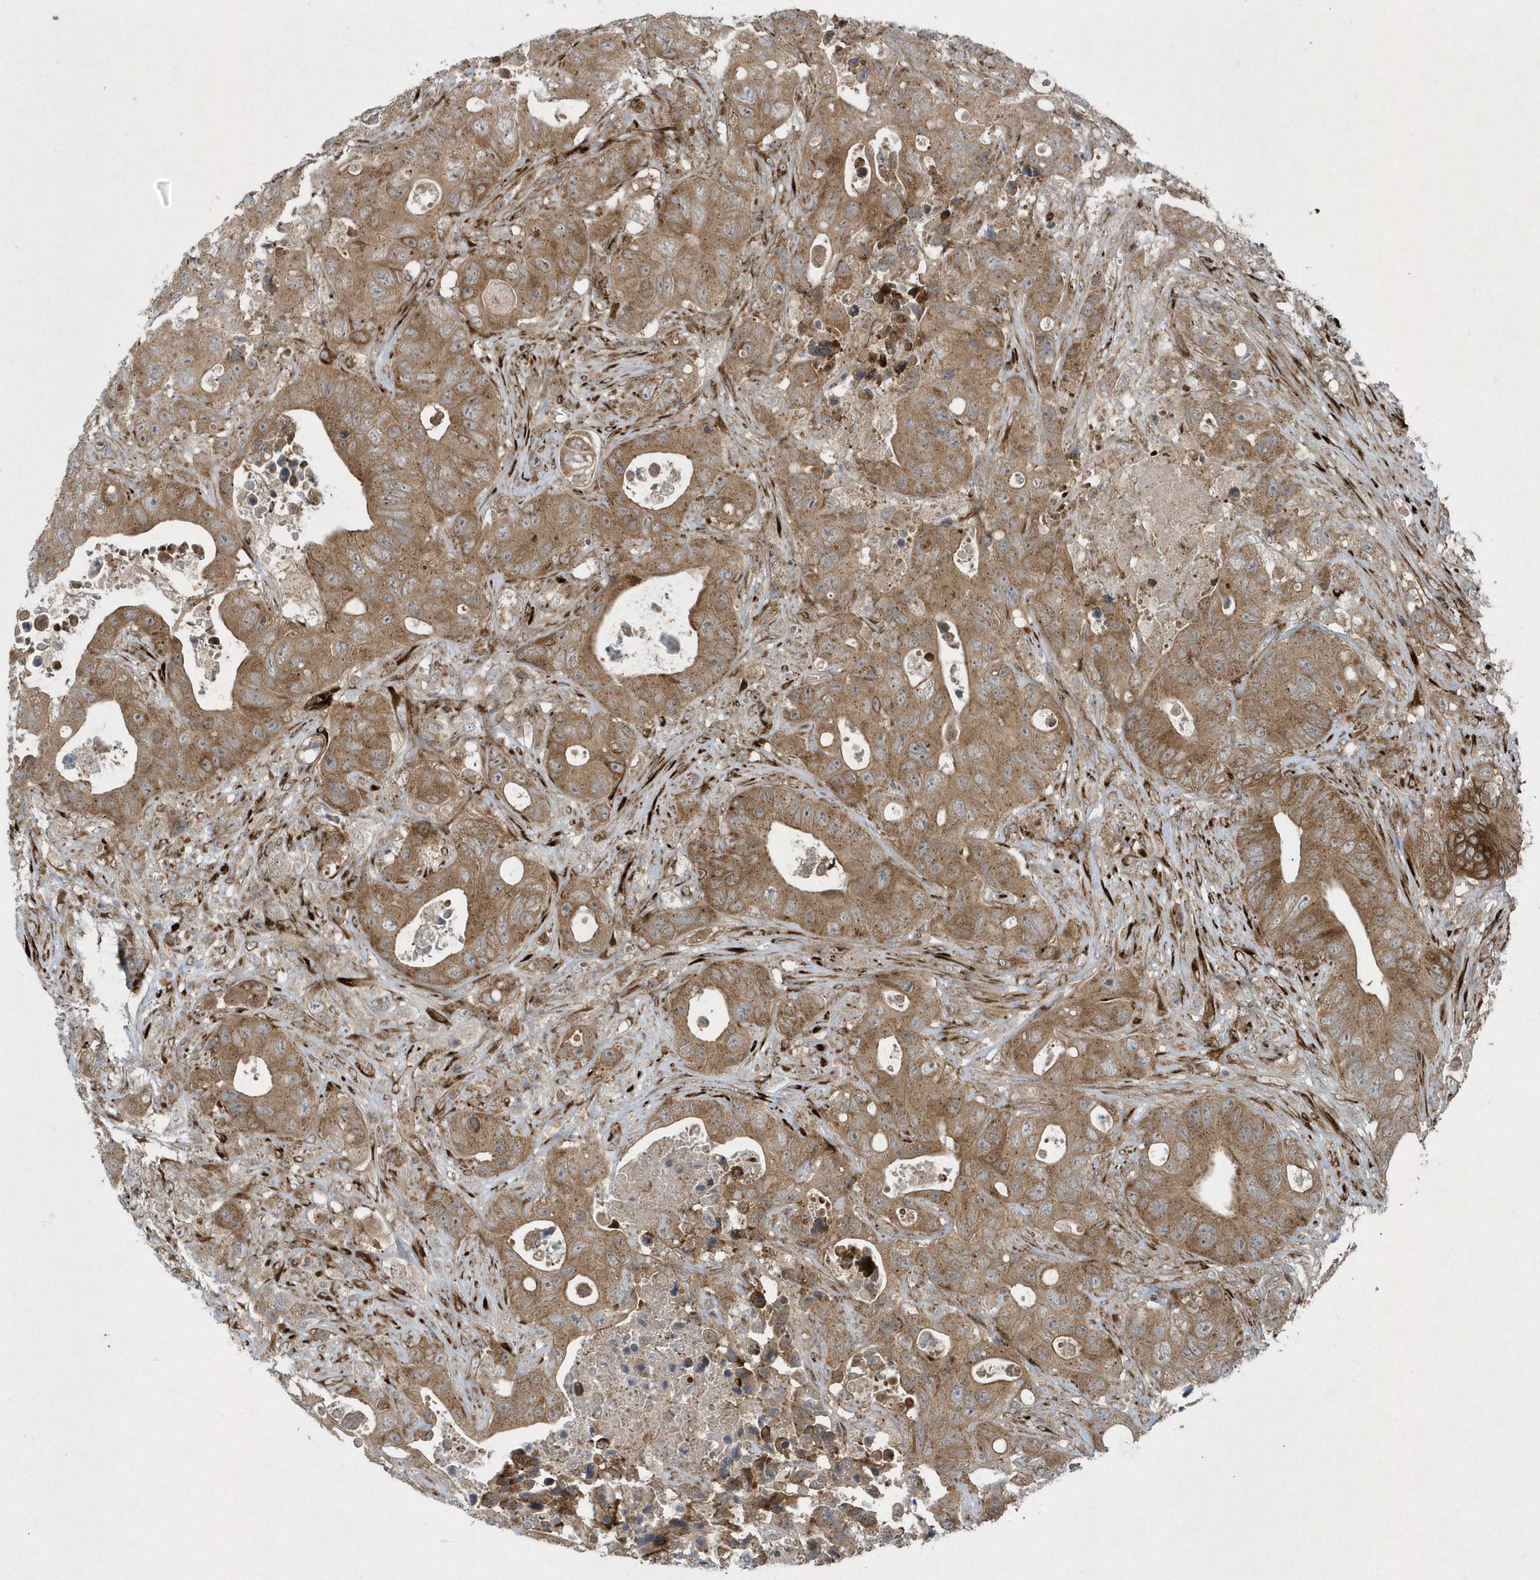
{"staining": {"intensity": "moderate", "quantity": ">75%", "location": "cytoplasmic/membranous"}, "tissue": "colorectal cancer", "cell_type": "Tumor cells", "image_type": "cancer", "snomed": [{"axis": "morphology", "description": "Adenocarcinoma, NOS"}, {"axis": "topography", "description": "Colon"}], "caption": "Protein expression analysis of colorectal cancer (adenocarcinoma) shows moderate cytoplasmic/membranous staining in about >75% of tumor cells. (Stains: DAB in brown, nuclei in blue, Microscopy: brightfield microscopy at high magnification).", "gene": "FAM98A", "patient": {"sex": "female", "age": 46}}